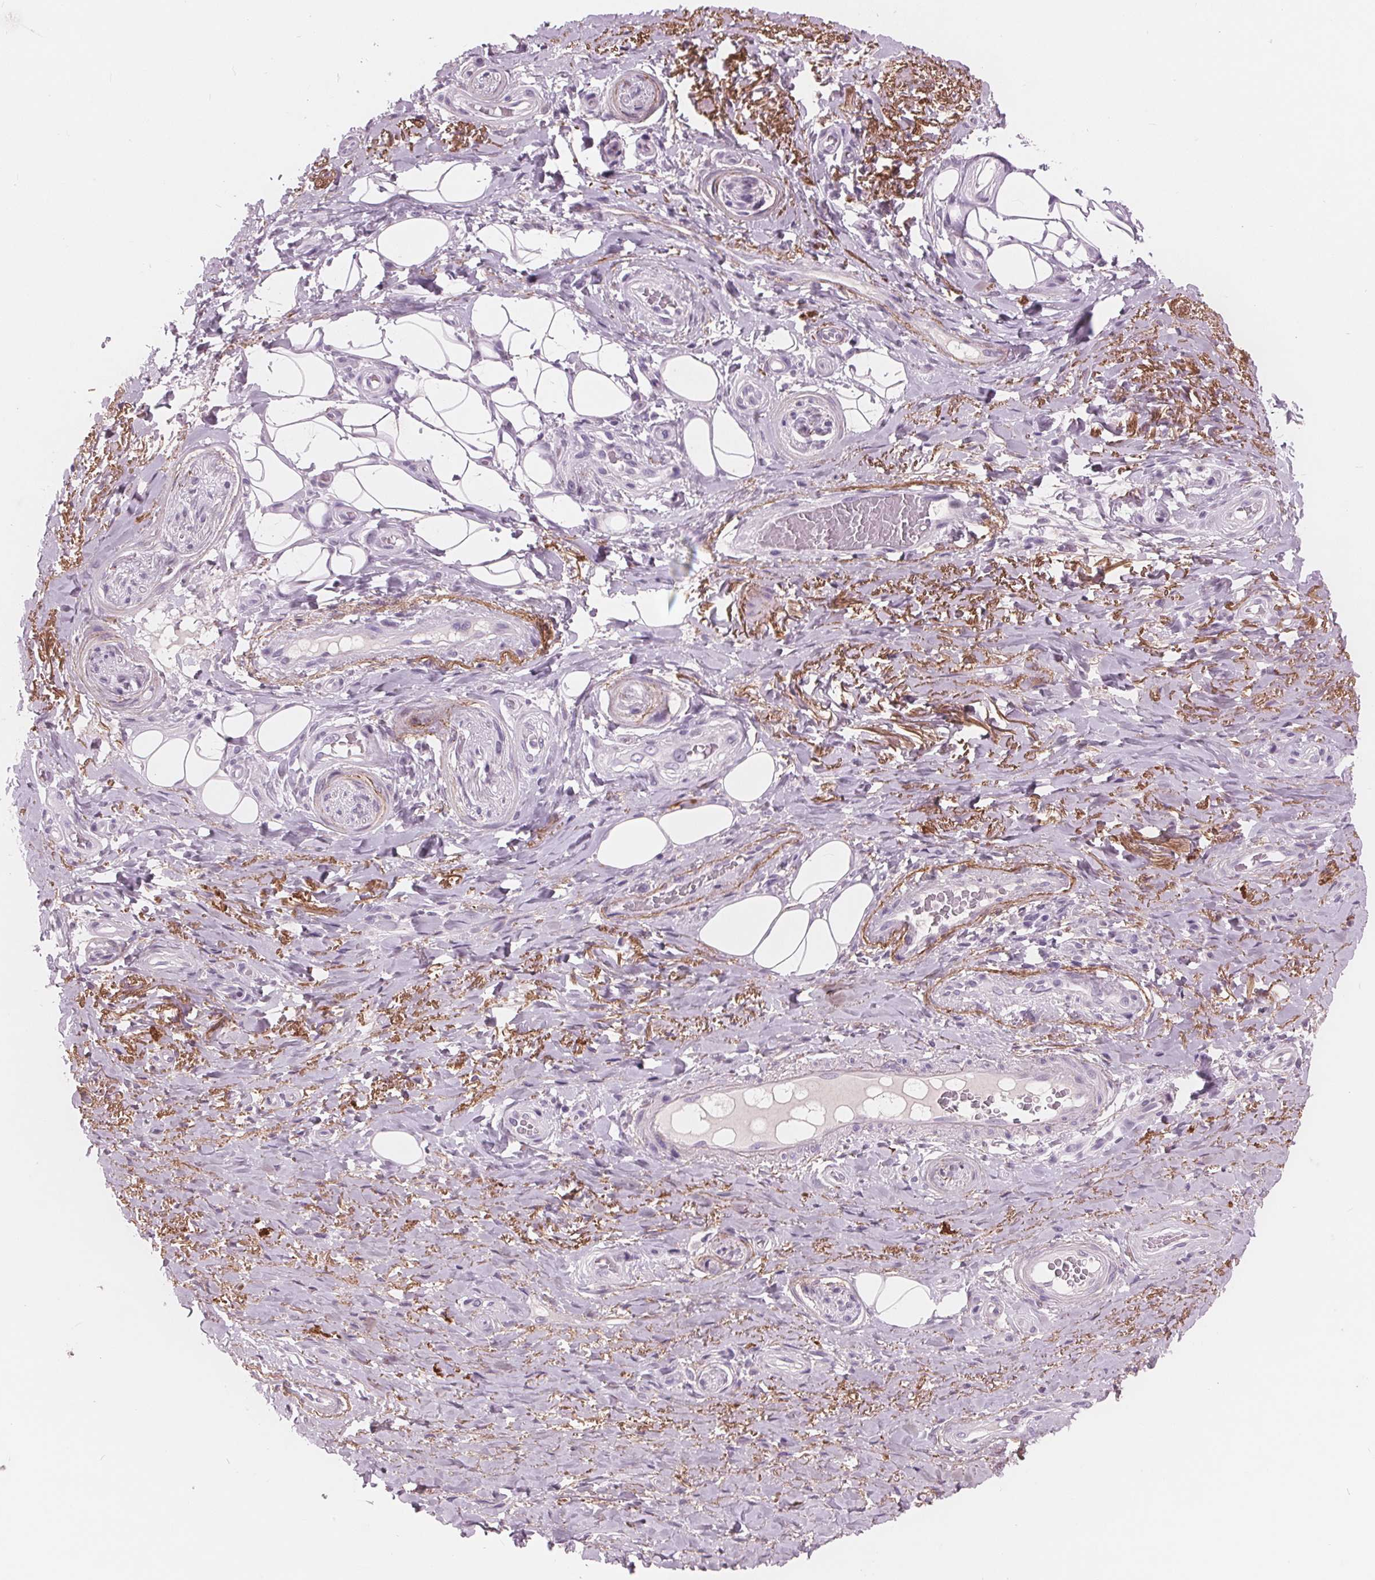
{"staining": {"intensity": "negative", "quantity": "none", "location": "none"}, "tissue": "adipose tissue", "cell_type": "Adipocytes", "image_type": "normal", "snomed": [{"axis": "morphology", "description": "Normal tissue, NOS"}, {"axis": "topography", "description": "Anal"}, {"axis": "topography", "description": "Peripheral nerve tissue"}], "caption": "IHC photomicrograph of benign human adipose tissue stained for a protein (brown), which shows no staining in adipocytes.", "gene": "AMBP", "patient": {"sex": "male", "age": 53}}